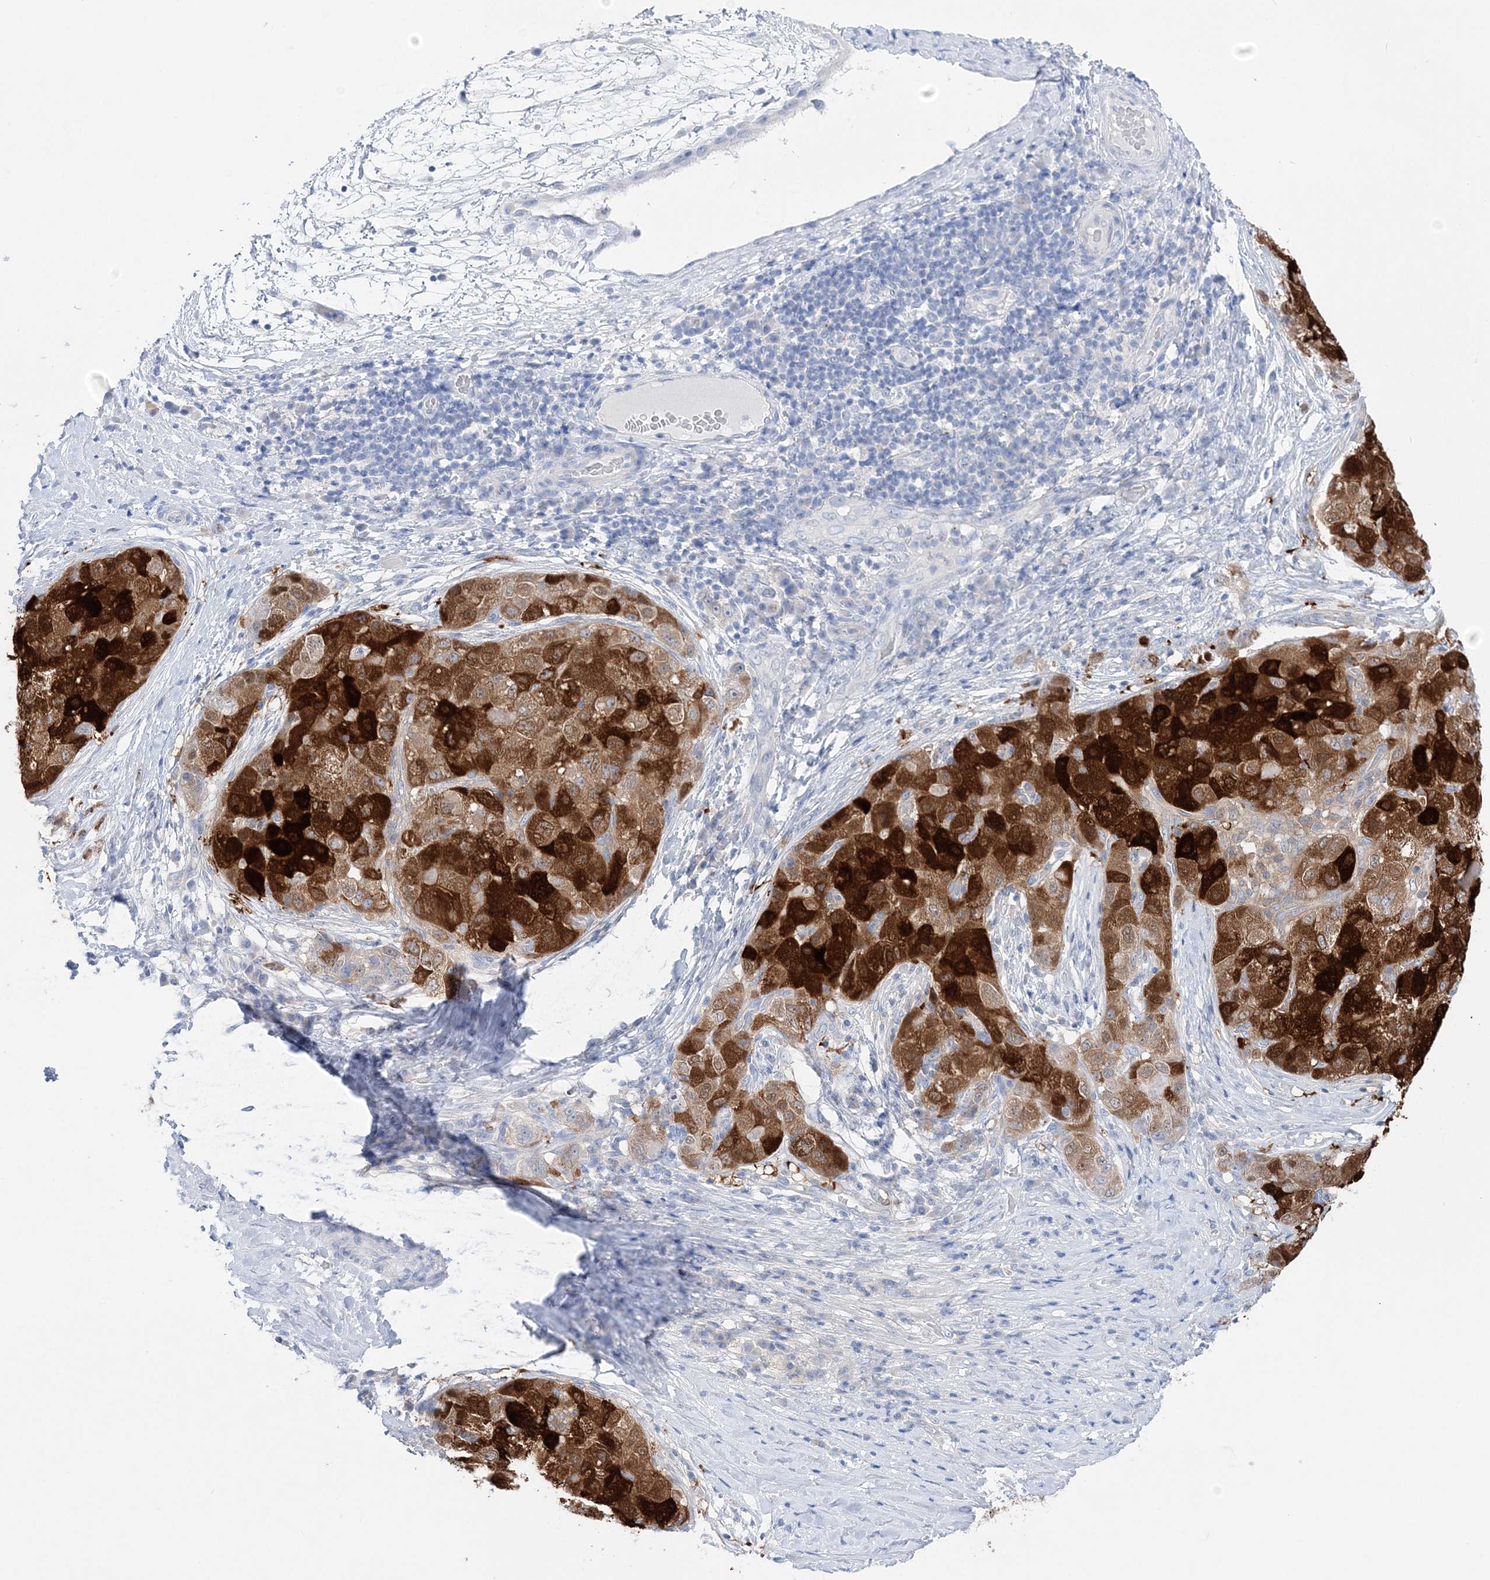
{"staining": {"intensity": "strong", "quantity": ">75%", "location": "cytoplasmic/membranous,nuclear"}, "tissue": "liver cancer", "cell_type": "Tumor cells", "image_type": "cancer", "snomed": [{"axis": "morphology", "description": "Carcinoma, Hepatocellular, NOS"}, {"axis": "topography", "description": "Liver"}], "caption": "Protein expression analysis of liver hepatocellular carcinoma exhibits strong cytoplasmic/membranous and nuclear staining in about >75% of tumor cells.", "gene": "HMGCS1", "patient": {"sex": "male", "age": 80}}